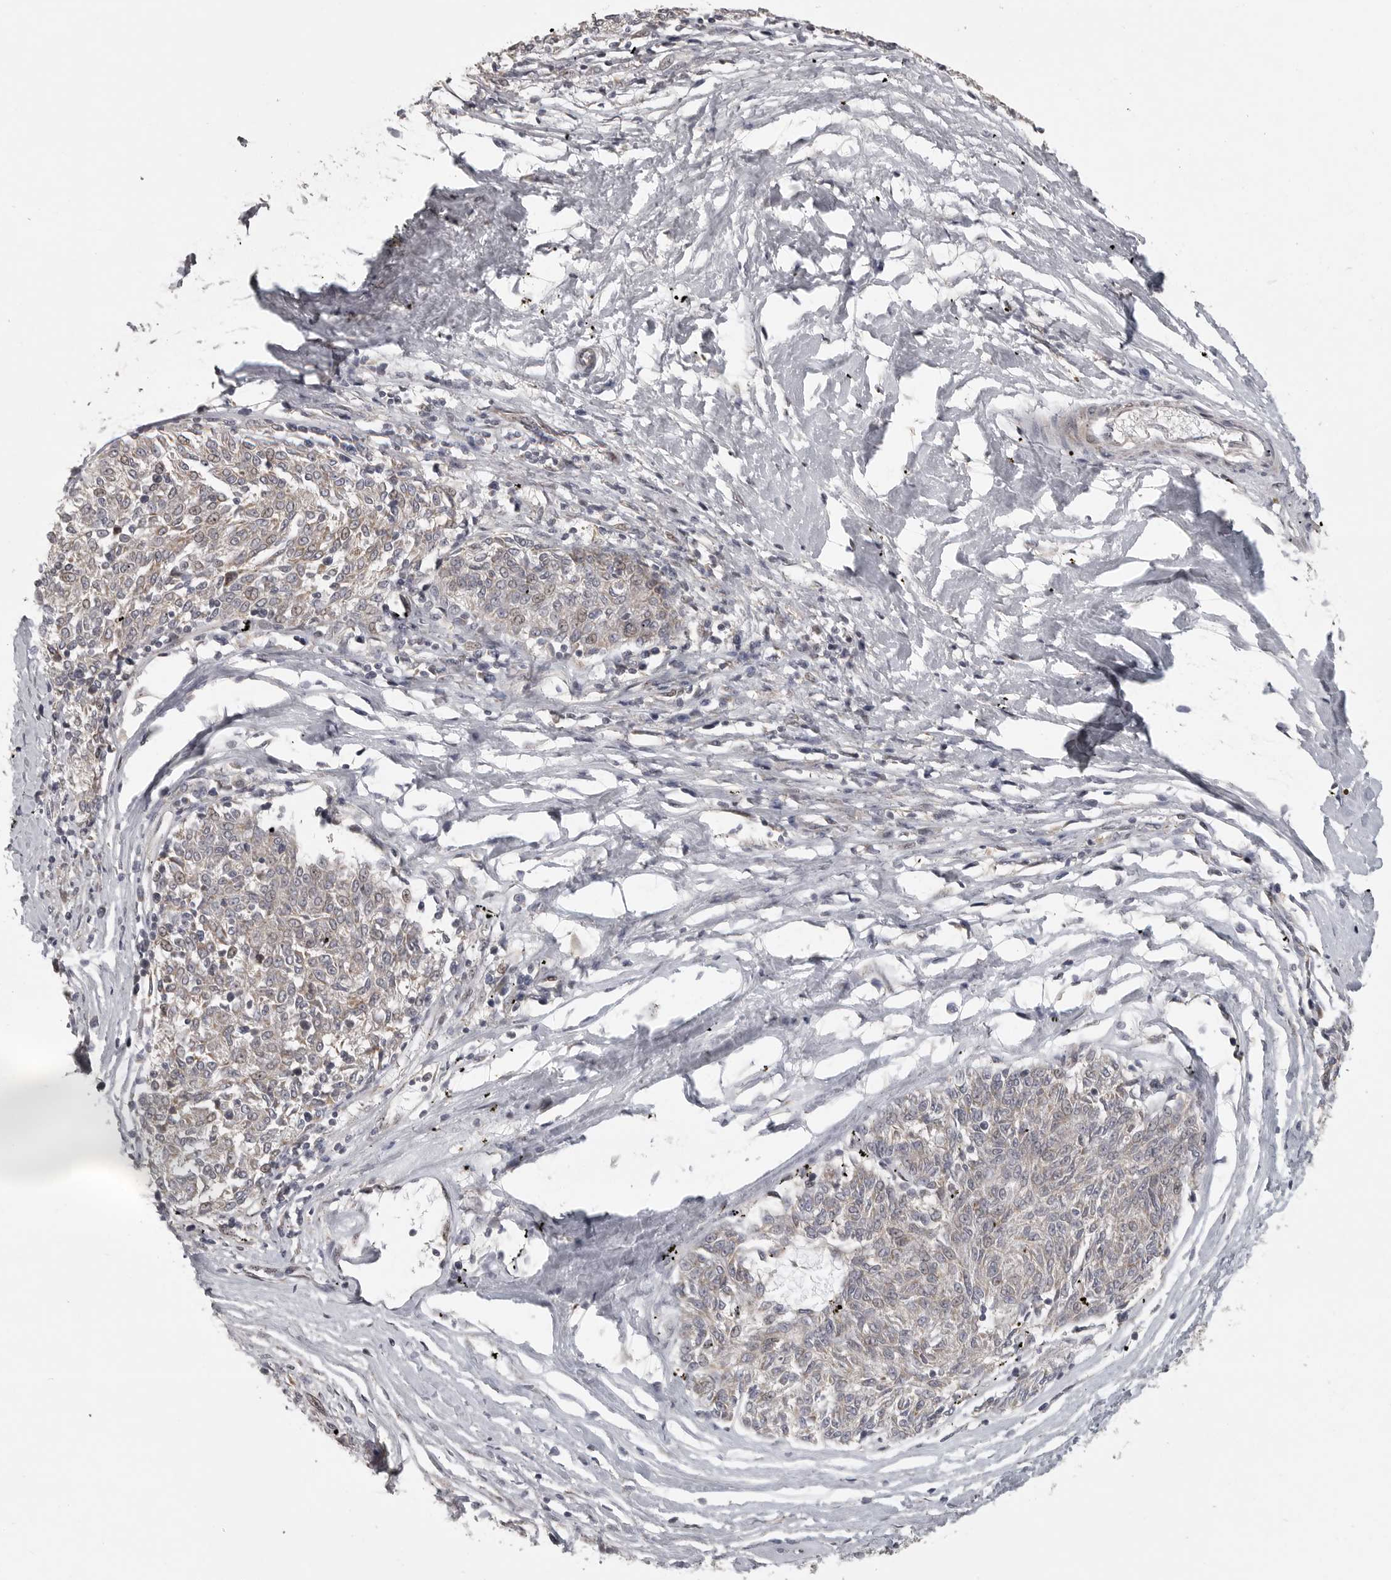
{"staining": {"intensity": "negative", "quantity": "none", "location": "none"}, "tissue": "melanoma", "cell_type": "Tumor cells", "image_type": "cancer", "snomed": [{"axis": "morphology", "description": "Malignant melanoma, NOS"}, {"axis": "topography", "description": "Skin"}], "caption": "Melanoma was stained to show a protein in brown. There is no significant positivity in tumor cells.", "gene": "POLE2", "patient": {"sex": "female", "age": 72}}